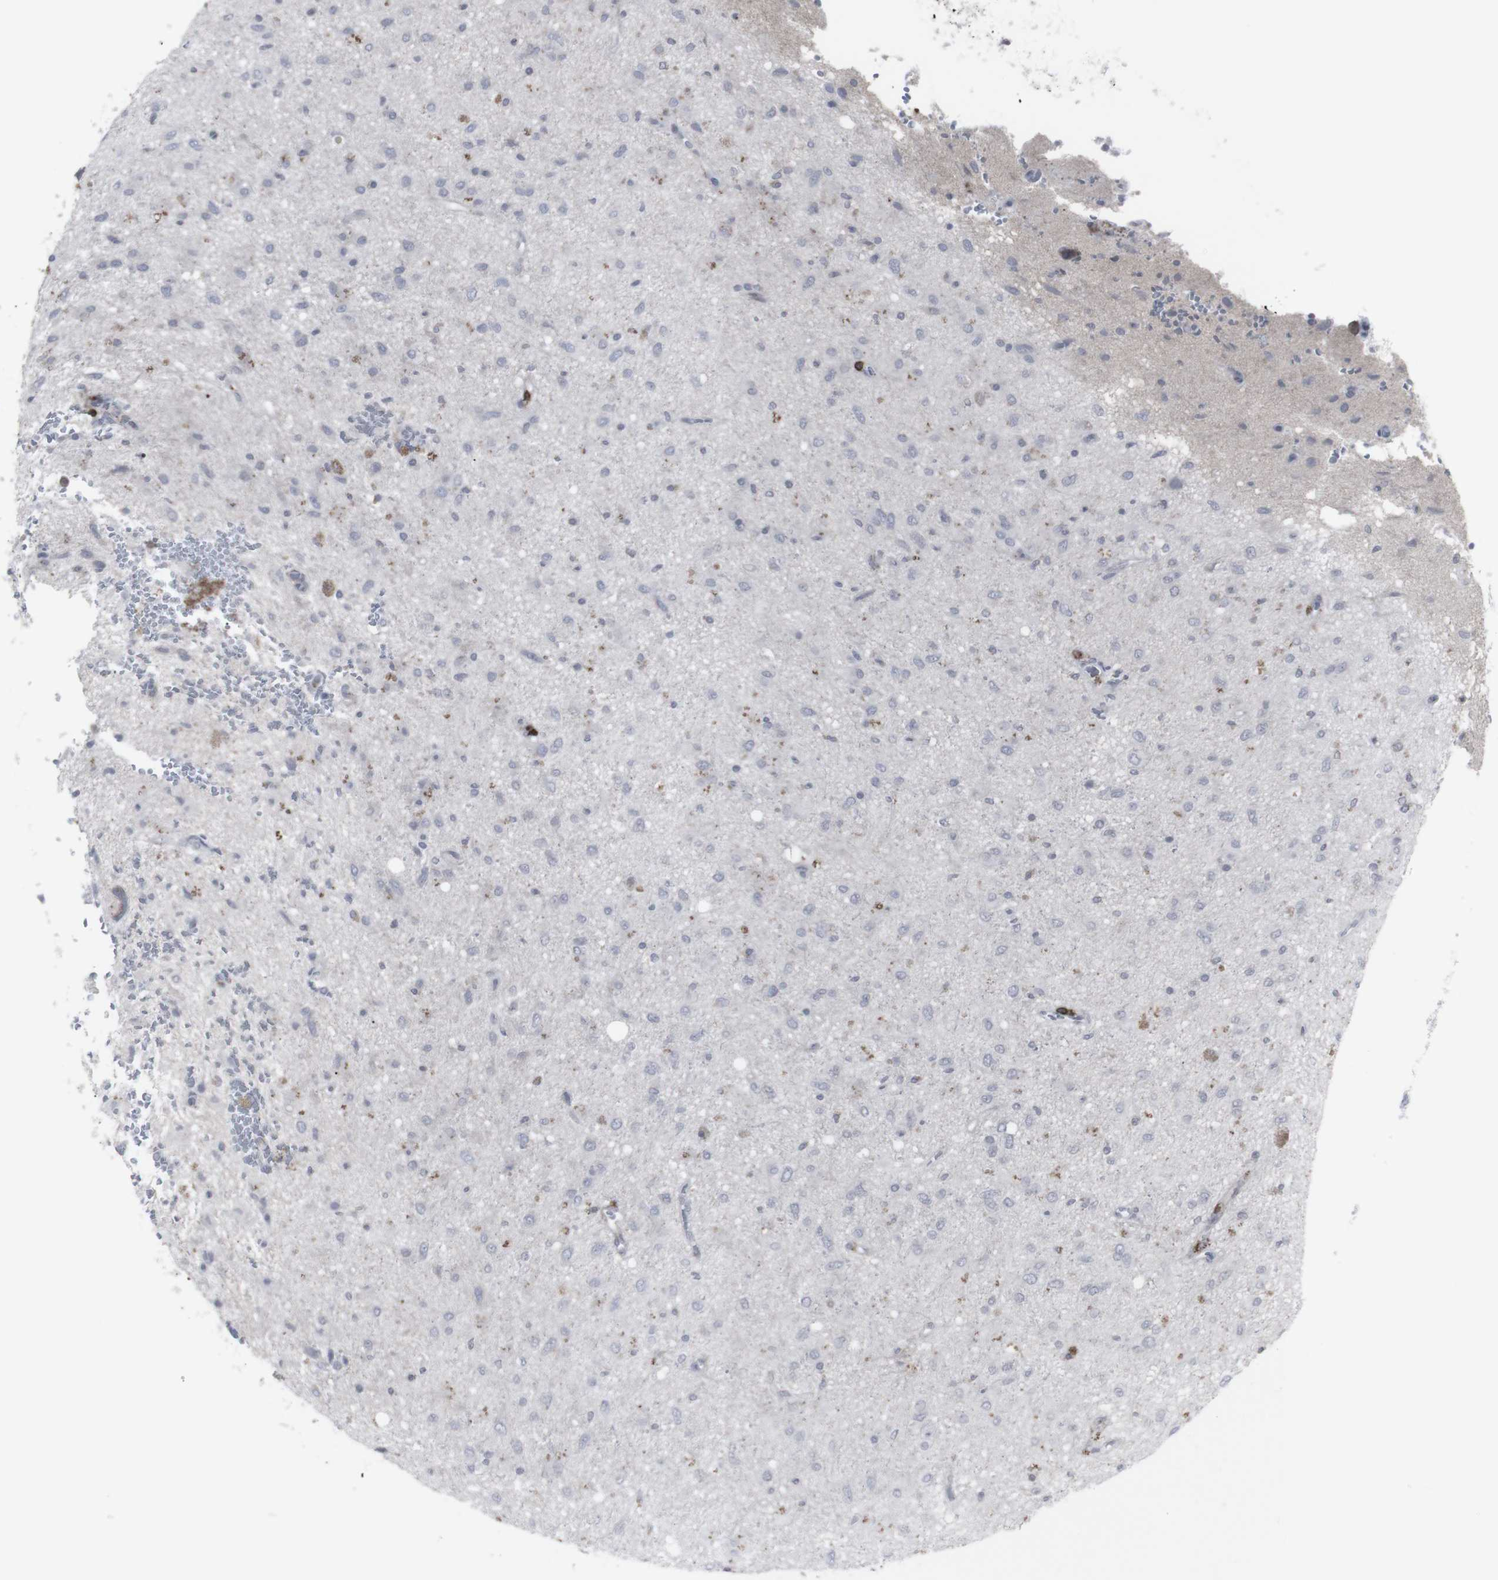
{"staining": {"intensity": "negative", "quantity": "none", "location": "none"}, "tissue": "glioma", "cell_type": "Tumor cells", "image_type": "cancer", "snomed": [{"axis": "morphology", "description": "Glioma, malignant, Low grade"}, {"axis": "topography", "description": "Brain"}], "caption": "Malignant glioma (low-grade) was stained to show a protein in brown. There is no significant expression in tumor cells. The staining is performed using DAB (3,3'-diaminobenzidine) brown chromogen with nuclei counter-stained in using hematoxylin.", "gene": "APOBEC2", "patient": {"sex": "male", "age": 77}}